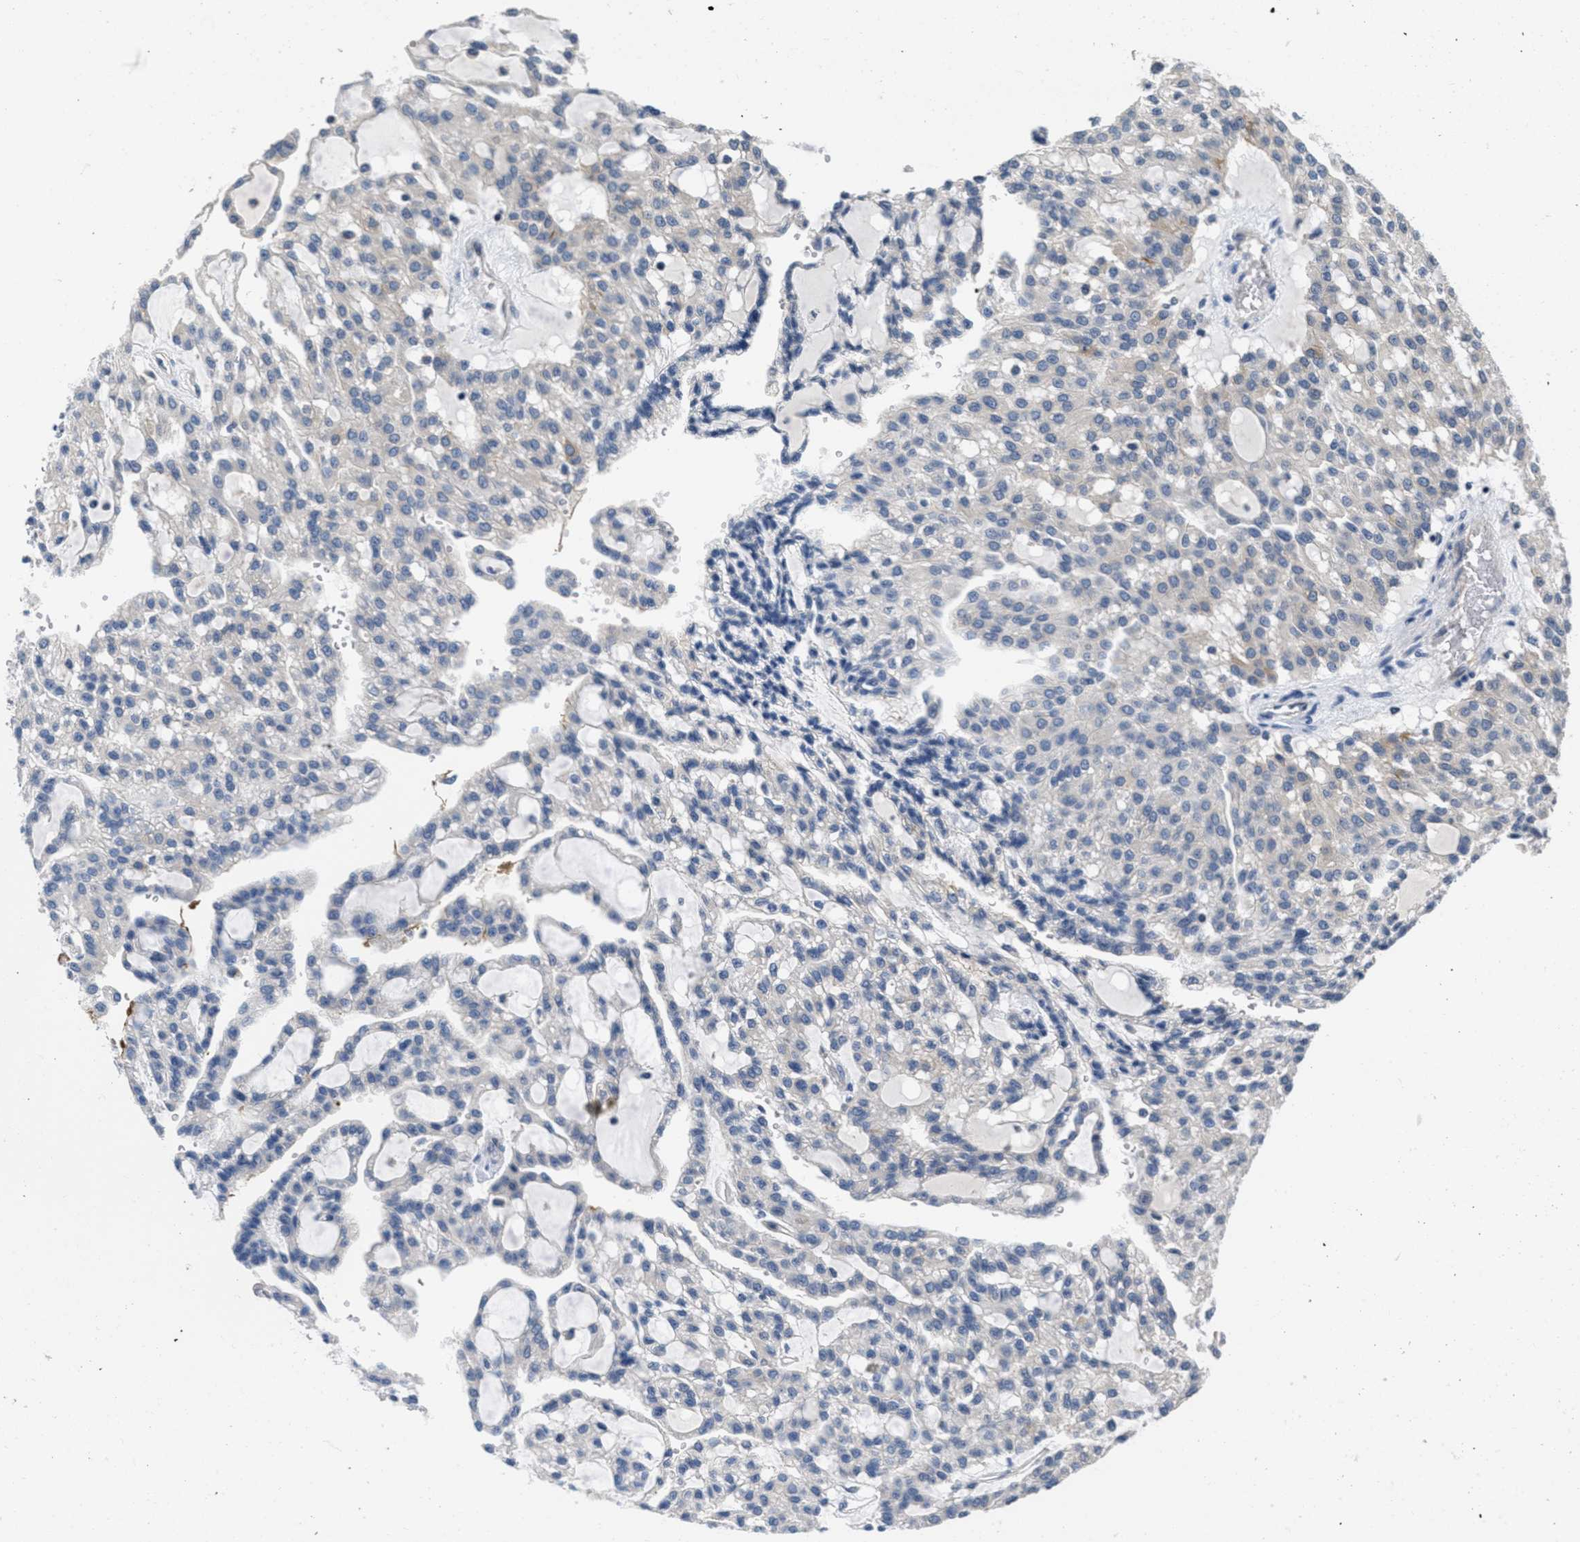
{"staining": {"intensity": "negative", "quantity": "none", "location": "none"}, "tissue": "renal cancer", "cell_type": "Tumor cells", "image_type": "cancer", "snomed": [{"axis": "morphology", "description": "Adenocarcinoma, NOS"}, {"axis": "topography", "description": "Kidney"}], "caption": "This is a image of immunohistochemistry (IHC) staining of adenocarcinoma (renal), which shows no expression in tumor cells.", "gene": "ANGPT1", "patient": {"sex": "male", "age": 63}}